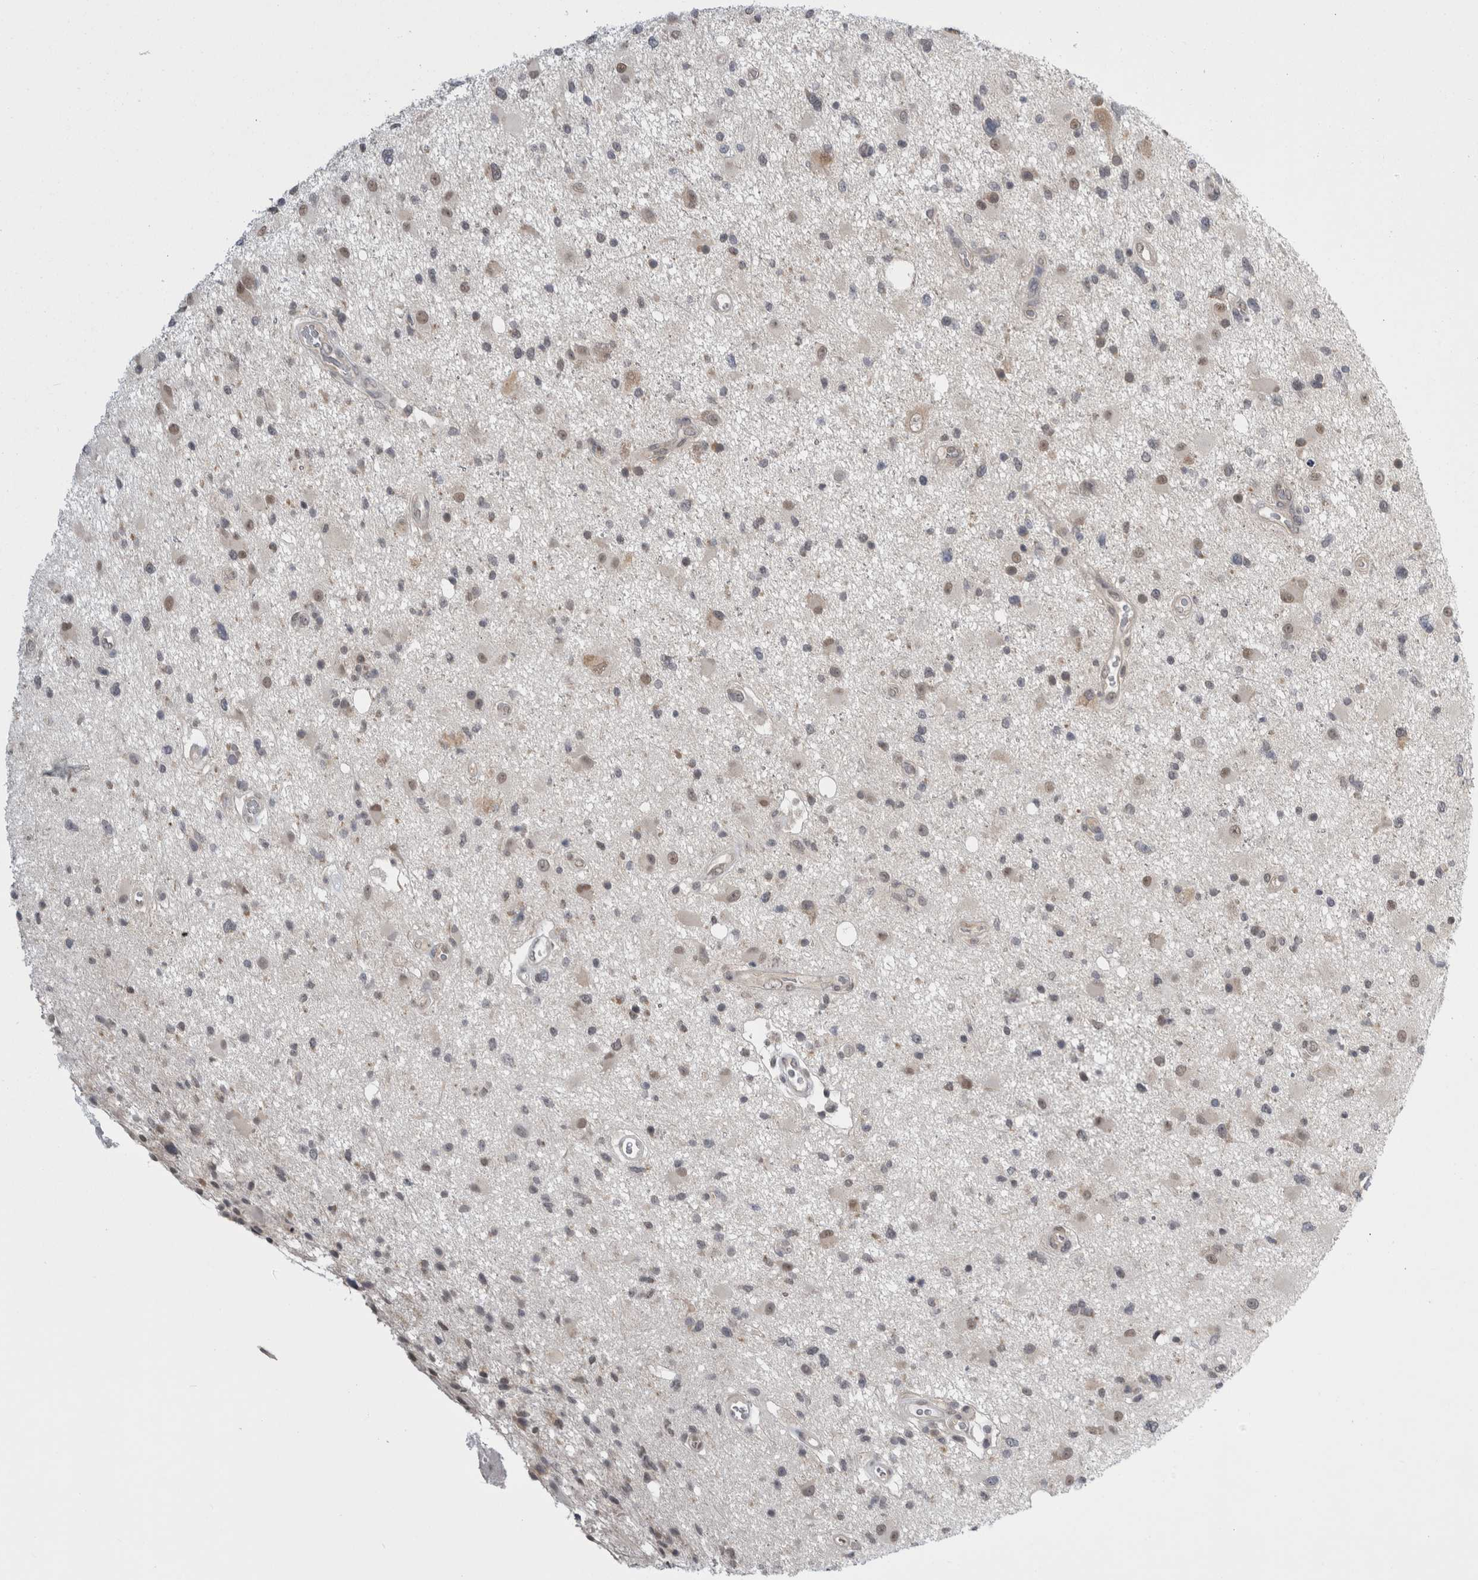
{"staining": {"intensity": "moderate", "quantity": "<25%", "location": "cytoplasmic/membranous,nuclear"}, "tissue": "glioma", "cell_type": "Tumor cells", "image_type": "cancer", "snomed": [{"axis": "morphology", "description": "Glioma, malignant, High grade"}, {"axis": "topography", "description": "Brain"}], "caption": "High-magnification brightfield microscopy of malignant high-grade glioma stained with DAB (brown) and counterstained with hematoxylin (blue). tumor cells exhibit moderate cytoplasmic/membranous and nuclear positivity is appreciated in approximately<25% of cells.", "gene": "PSMB2", "patient": {"sex": "male", "age": 33}}